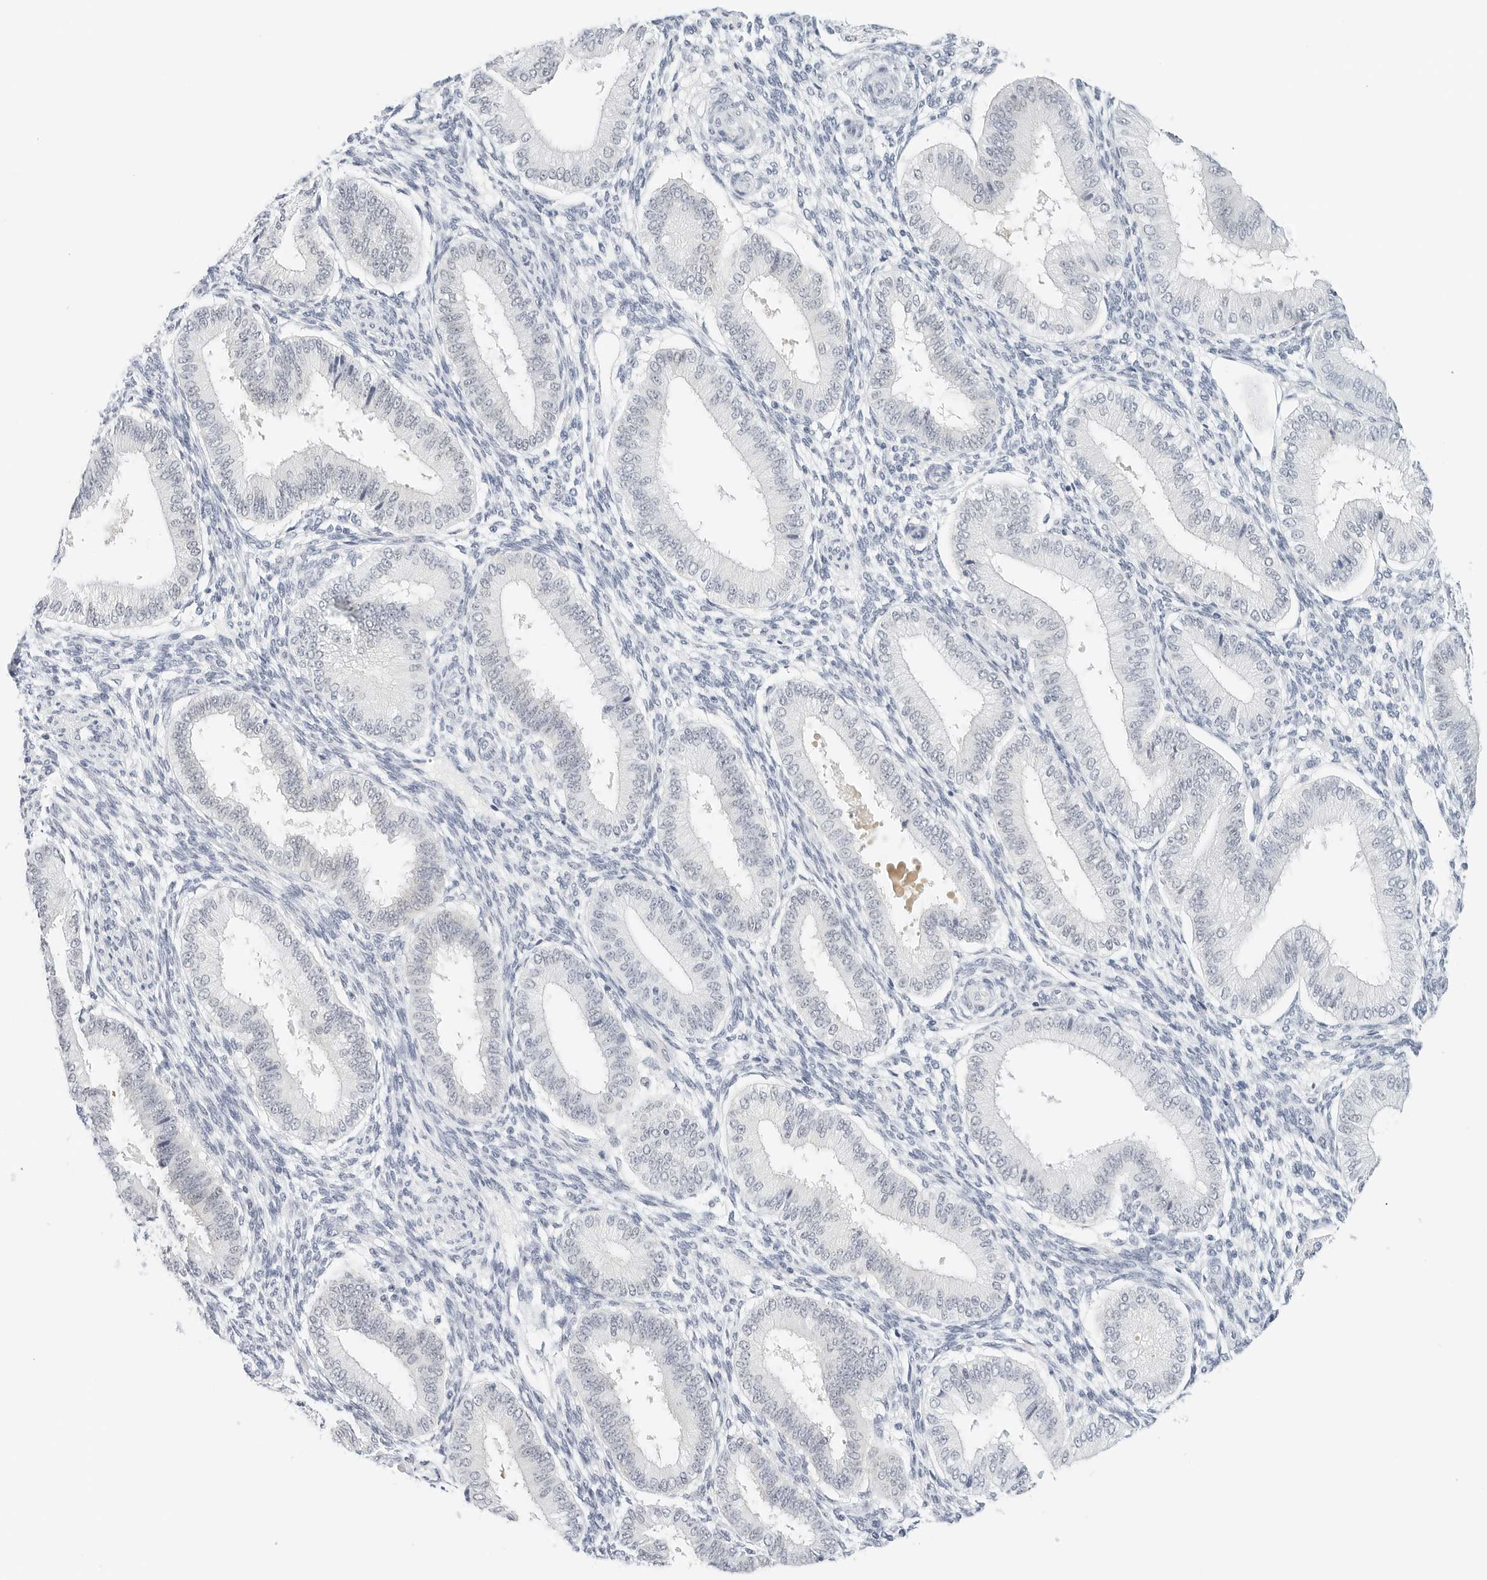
{"staining": {"intensity": "negative", "quantity": "none", "location": "none"}, "tissue": "endometrium", "cell_type": "Cells in endometrial stroma", "image_type": "normal", "snomed": [{"axis": "morphology", "description": "Normal tissue, NOS"}, {"axis": "topography", "description": "Endometrium"}], "caption": "The immunohistochemistry micrograph has no significant staining in cells in endometrial stroma of endometrium.", "gene": "CD22", "patient": {"sex": "female", "age": 39}}